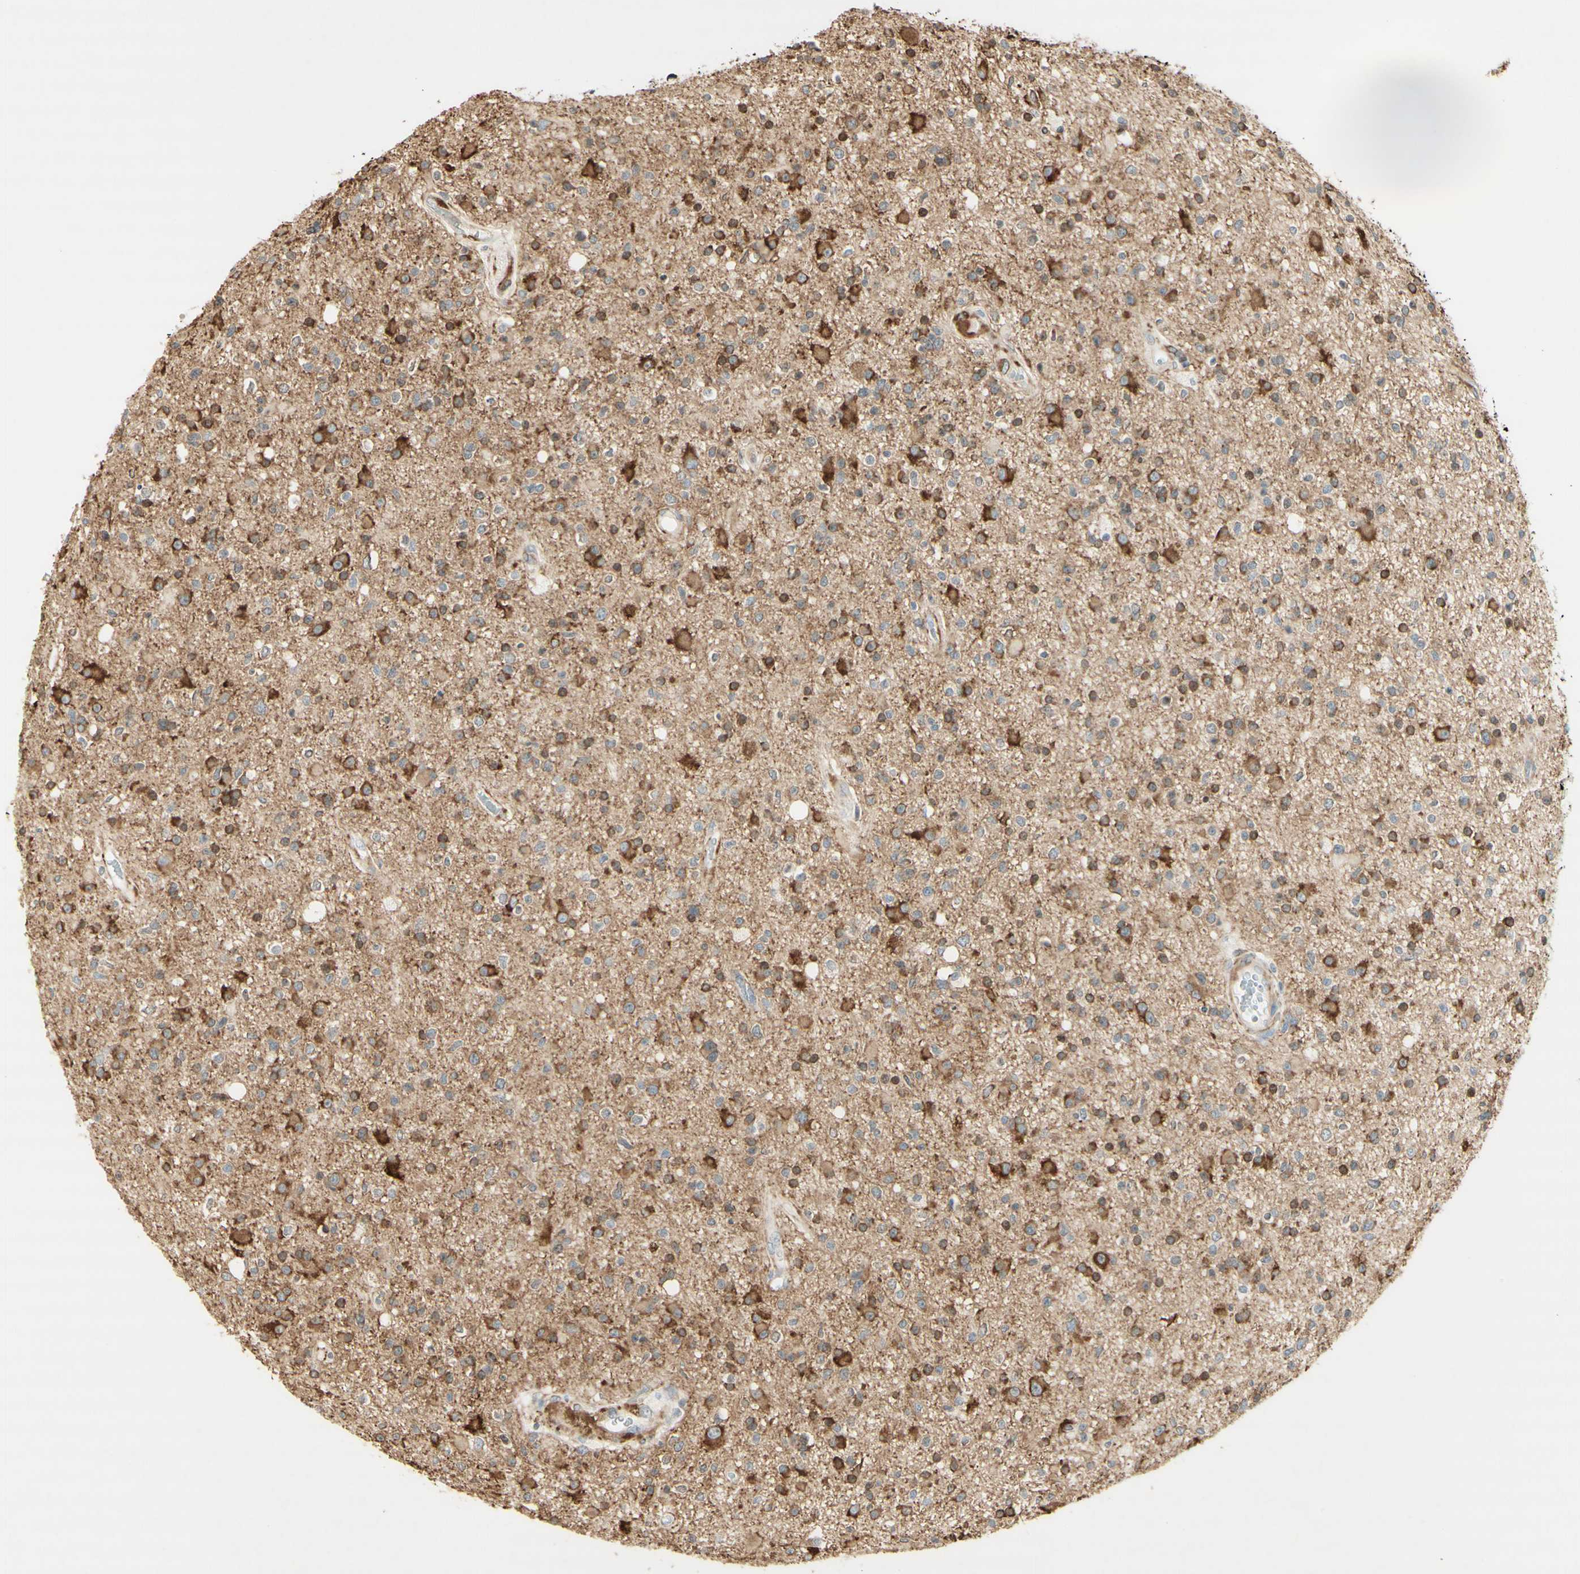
{"staining": {"intensity": "moderate", "quantity": "25%-75%", "location": "cytoplasmic/membranous"}, "tissue": "glioma", "cell_type": "Tumor cells", "image_type": "cancer", "snomed": [{"axis": "morphology", "description": "Glioma, malignant, High grade"}, {"axis": "topography", "description": "Brain"}], "caption": "Tumor cells display moderate cytoplasmic/membranous staining in about 25%-75% of cells in malignant glioma (high-grade).", "gene": "MAP1B", "patient": {"sex": "male", "age": 33}}